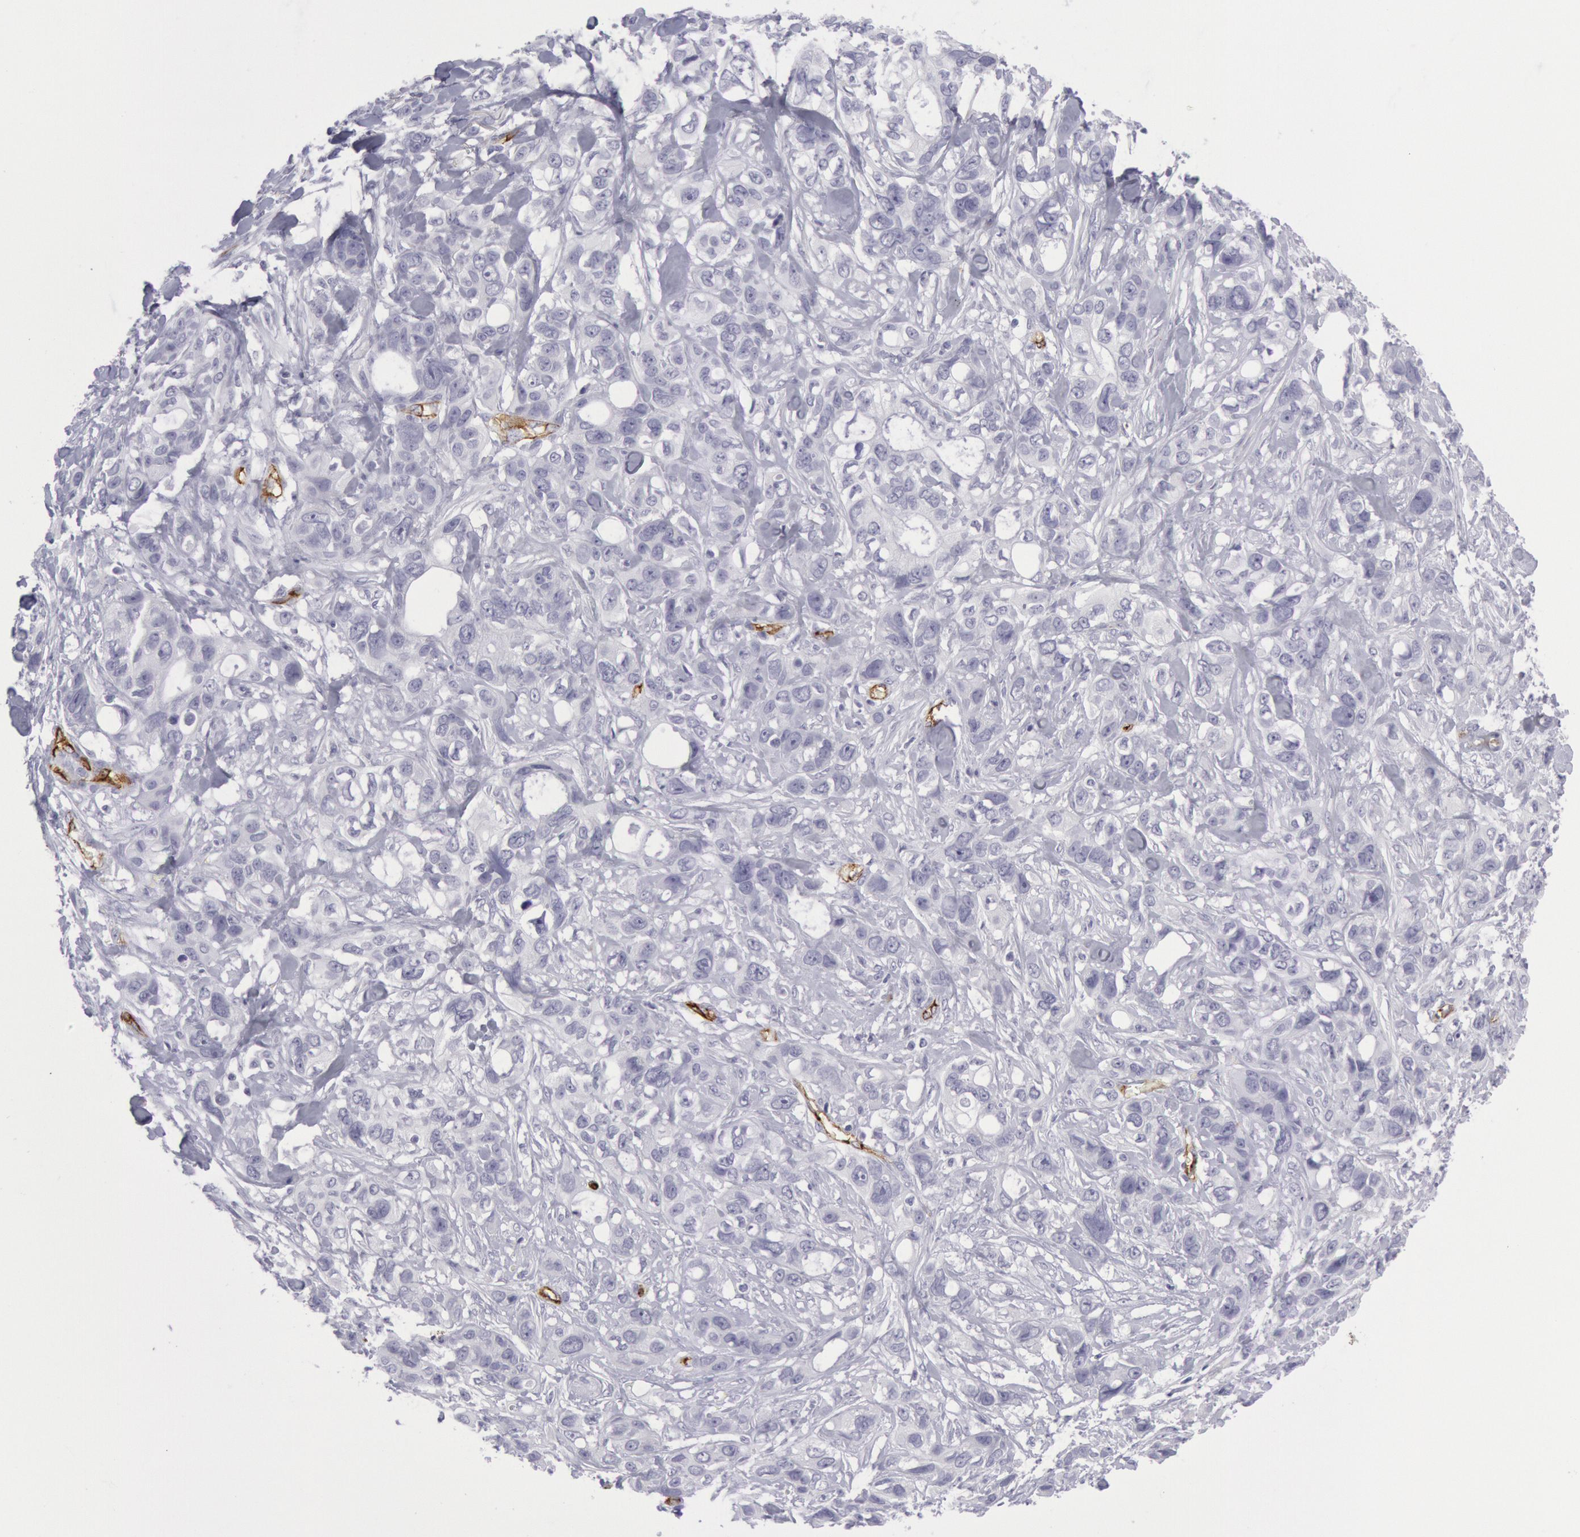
{"staining": {"intensity": "negative", "quantity": "none", "location": "none"}, "tissue": "stomach cancer", "cell_type": "Tumor cells", "image_type": "cancer", "snomed": [{"axis": "morphology", "description": "Adenocarcinoma, NOS"}, {"axis": "topography", "description": "Stomach, upper"}], "caption": "A high-resolution micrograph shows immunohistochemistry (IHC) staining of adenocarcinoma (stomach), which demonstrates no significant staining in tumor cells.", "gene": "CDH13", "patient": {"sex": "male", "age": 47}}